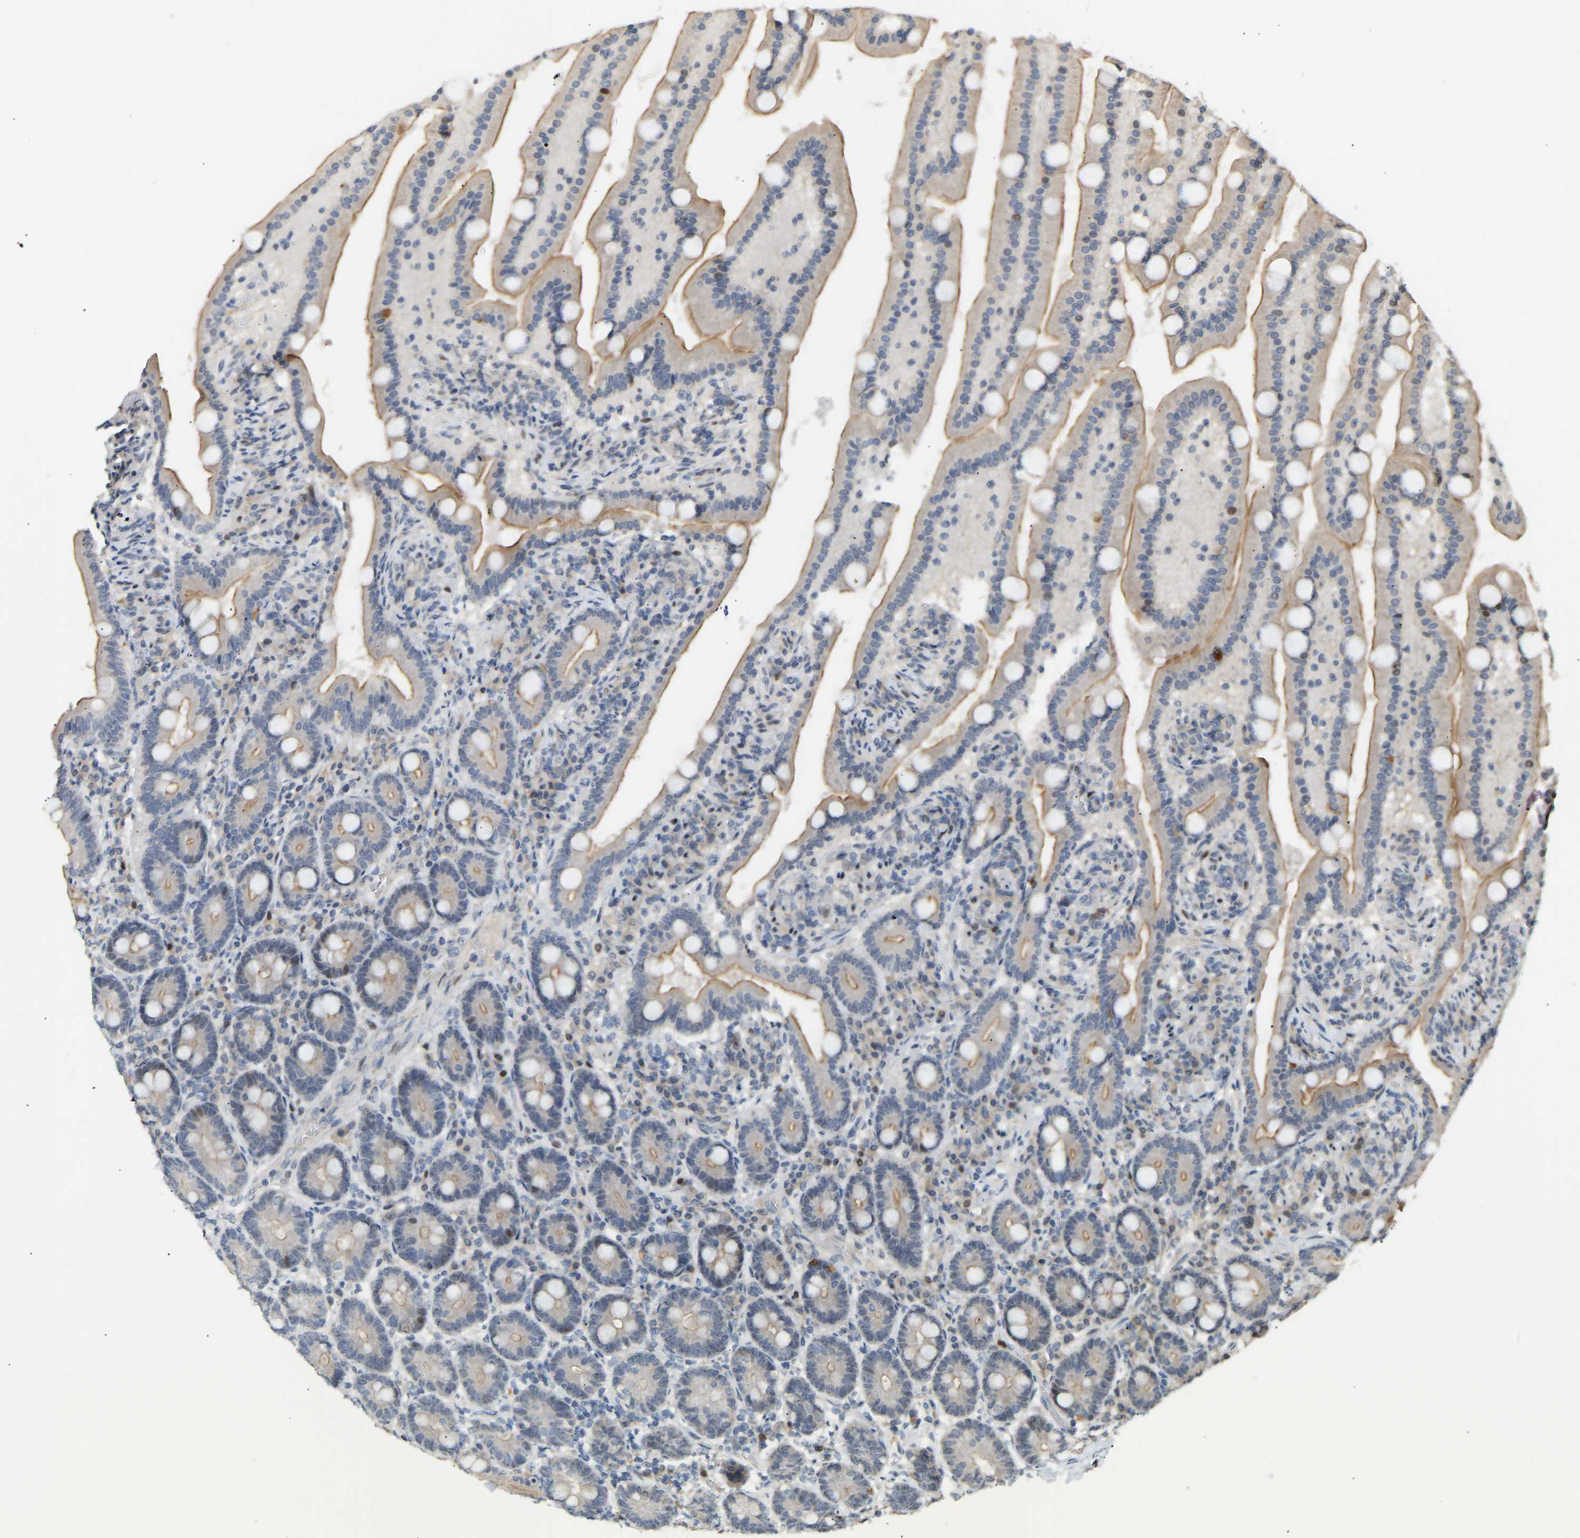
{"staining": {"intensity": "moderate", "quantity": "<25%", "location": "cytoplasmic/membranous,nuclear"}, "tissue": "duodenum", "cell_type": "Glandular cells", "image_type": "normal", "snomed": [{"axis": "morphology", "description": "Normal tissue, NOS"}, {"axis": "topography", "description": "Duodenum"}], "caption": "Immunohistochemistry (IHC) micrograph of benign duodenum stained for a protein (brown), which exhibits low levels of moderate cytoplasmic/membranous,nuclear staining in approximately <25% of glandular cells.", "gene": "PTPN4", "patient": {"sex": "male", "age": 54}}